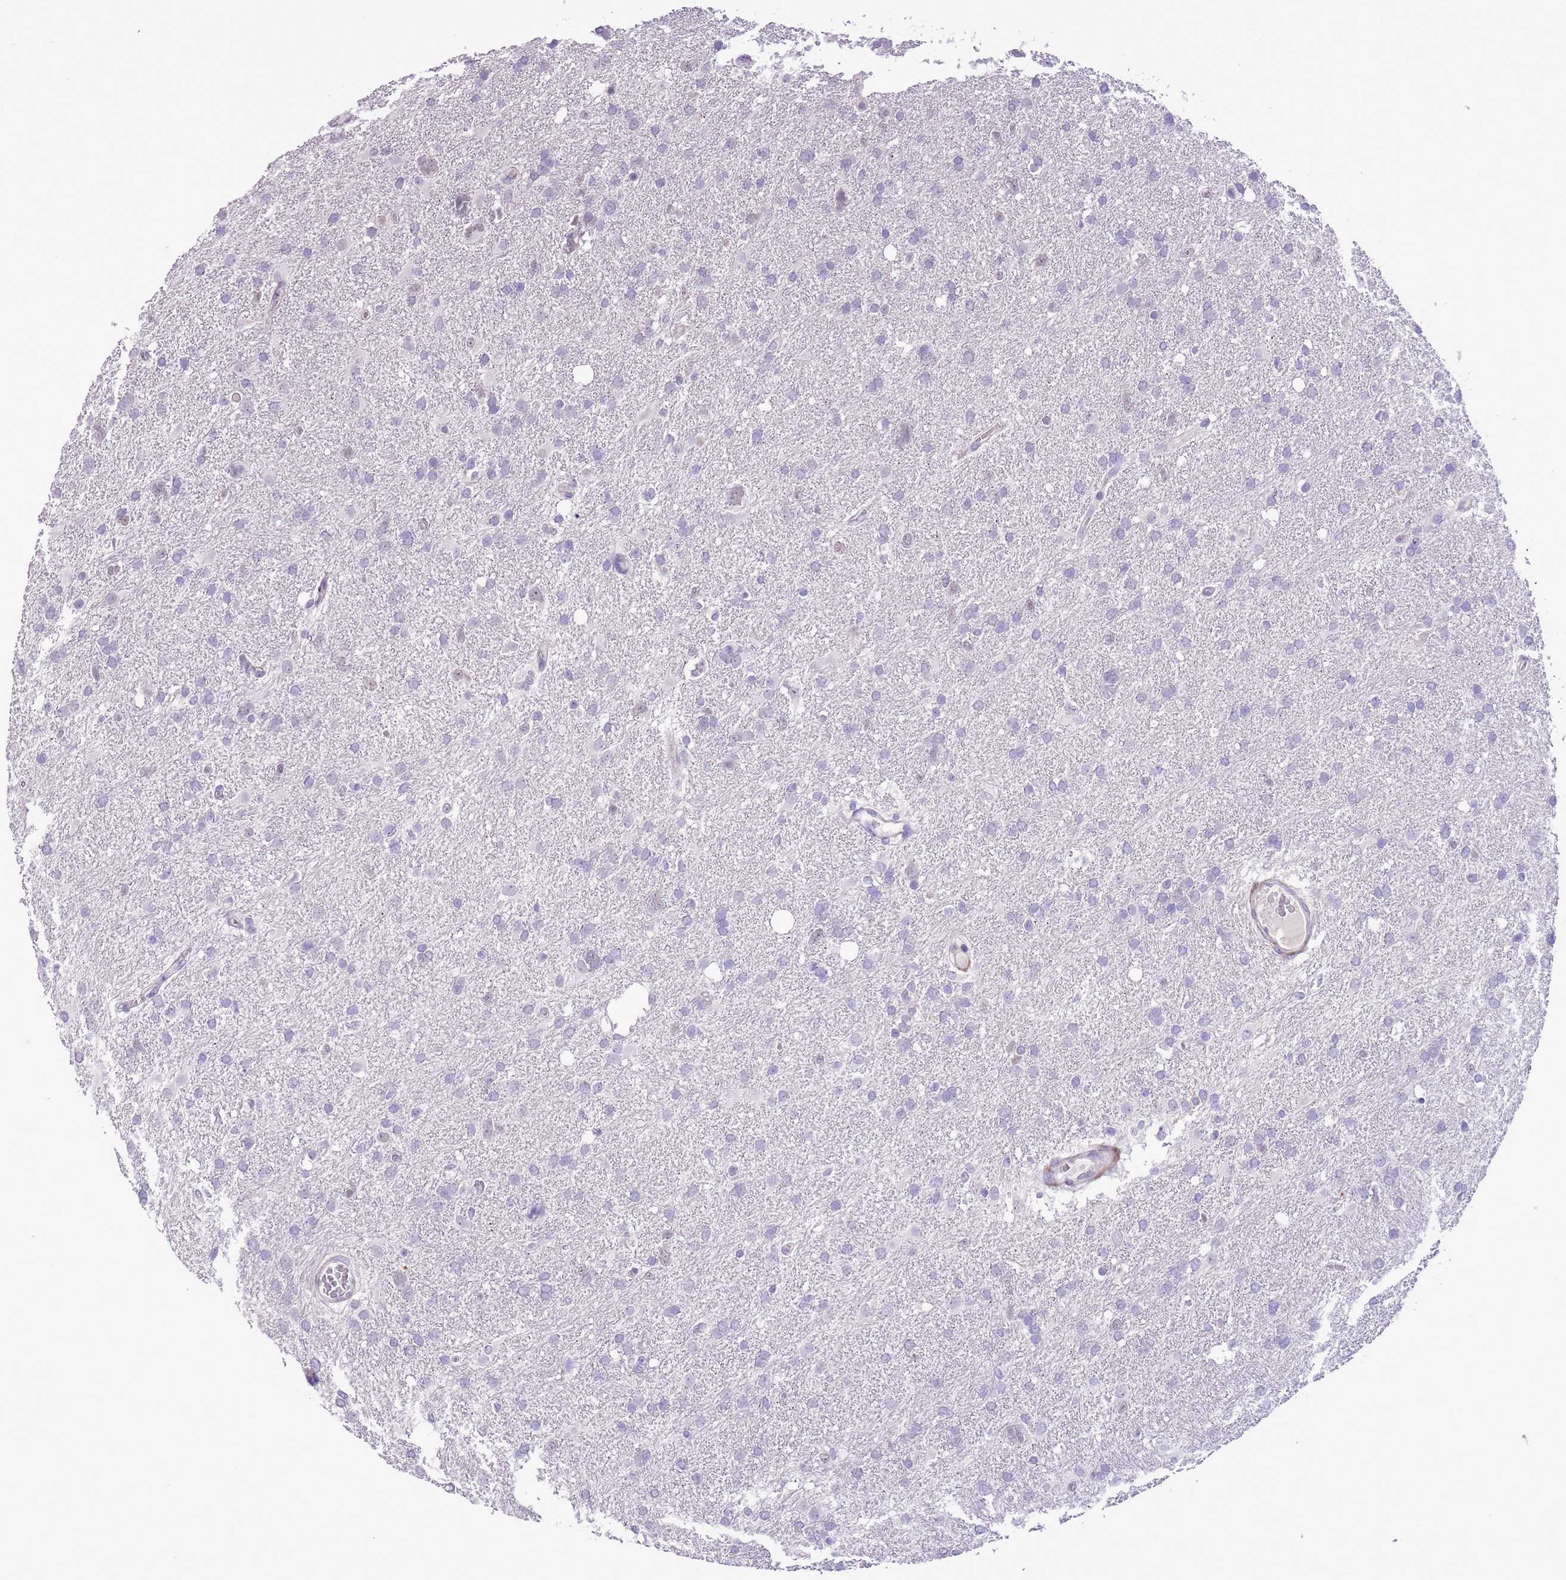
{"staining": {"intensity": "negative", "quantity": "none", "location": "none"}, "tissue": "glioma", "cell_type": "Tumor cells", "image_type": "cancer", "snomed": [{"axis": "morphology", "description": "Glioma, malignant, High grade"}, {"axis": "topography", "description": "Brain"}], "caption": "Human high-grade glioma (malignant) stained for a protein using immunohistochemistry (IHC) reveals no expression in tumor cells.", "gene": "MRPL32", "patient": {"sex": "male", "age": 61}}